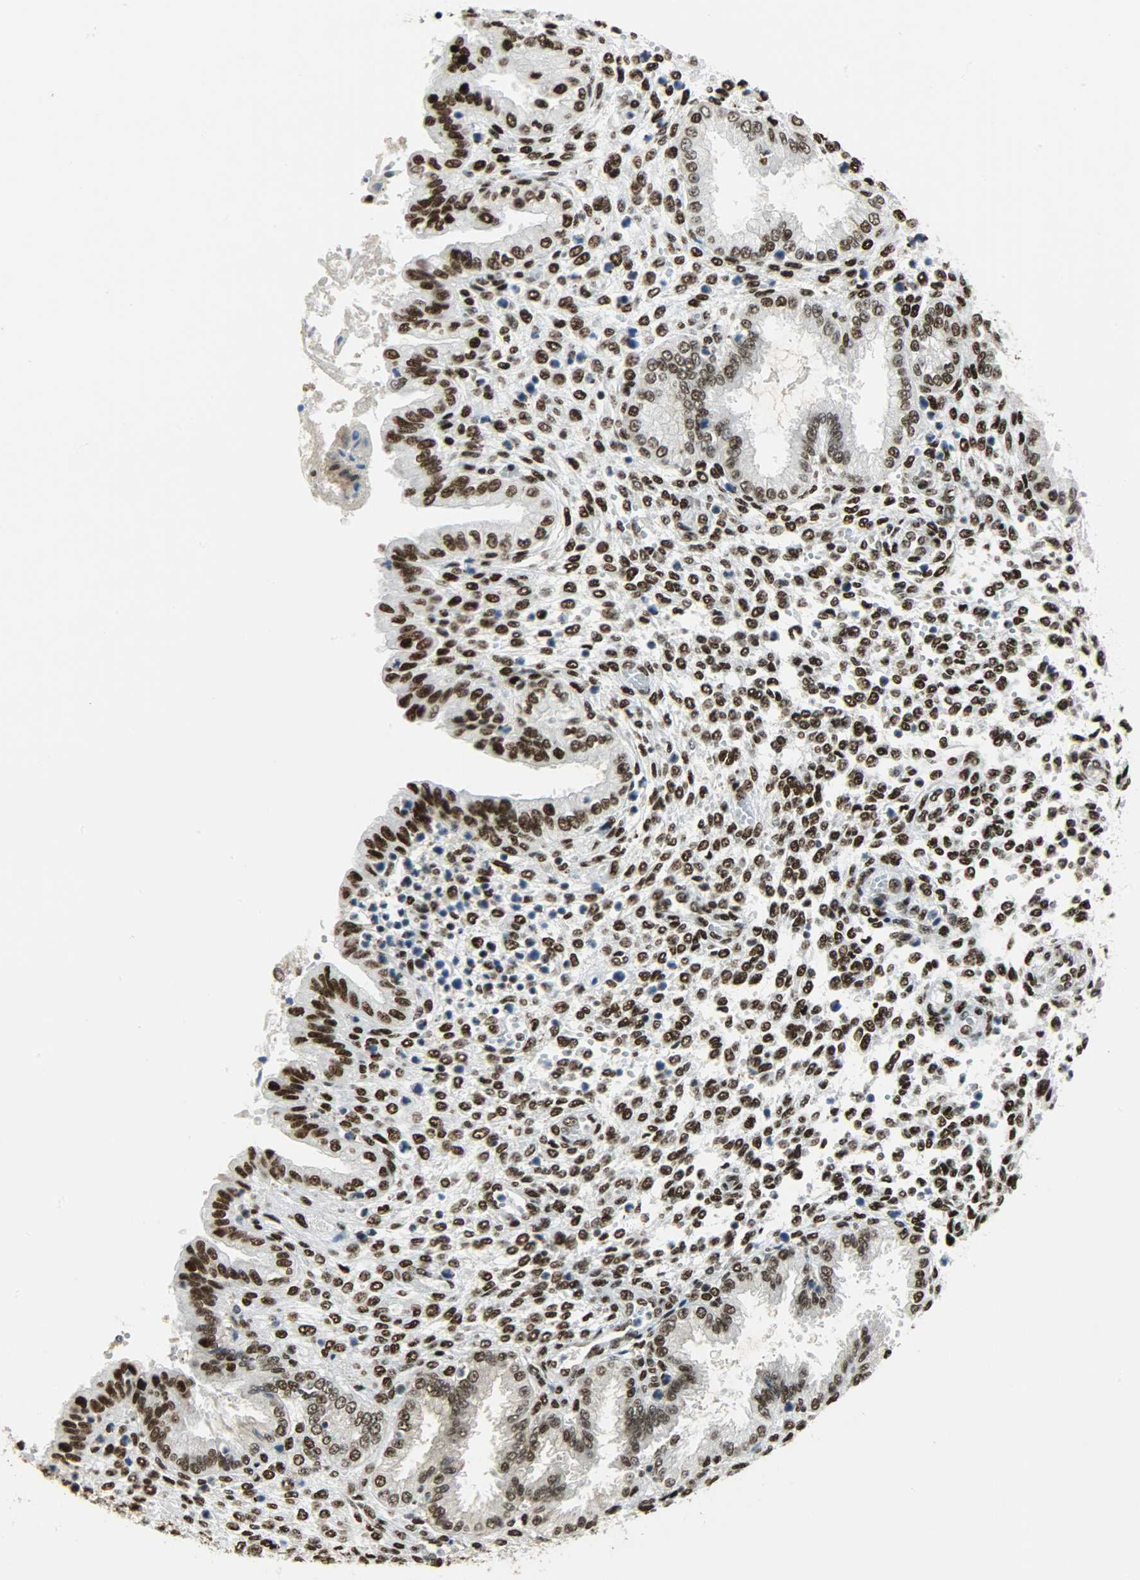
{"staining": {"intensity": "moderate", "quantity": "25%-75%", "location": "nuclear"}, "tissue": "endometrium", "cell_type": "Cells in endometrial stroma", "image_type": "normal", "snomed": [{"axis": "morphology", "description": "Normal tissue, NOS"}, {"axis": "topography", "description": "Endometrium"}], "caption": "This photomicrograph reveals IHC staining of unremarkable human endometrium, with medium moderate nuclear staining in approximately 25%-75% of cells in endometrial stroma.", "gene": "SSB", "patient": {"sex": "female", "age": 33}}